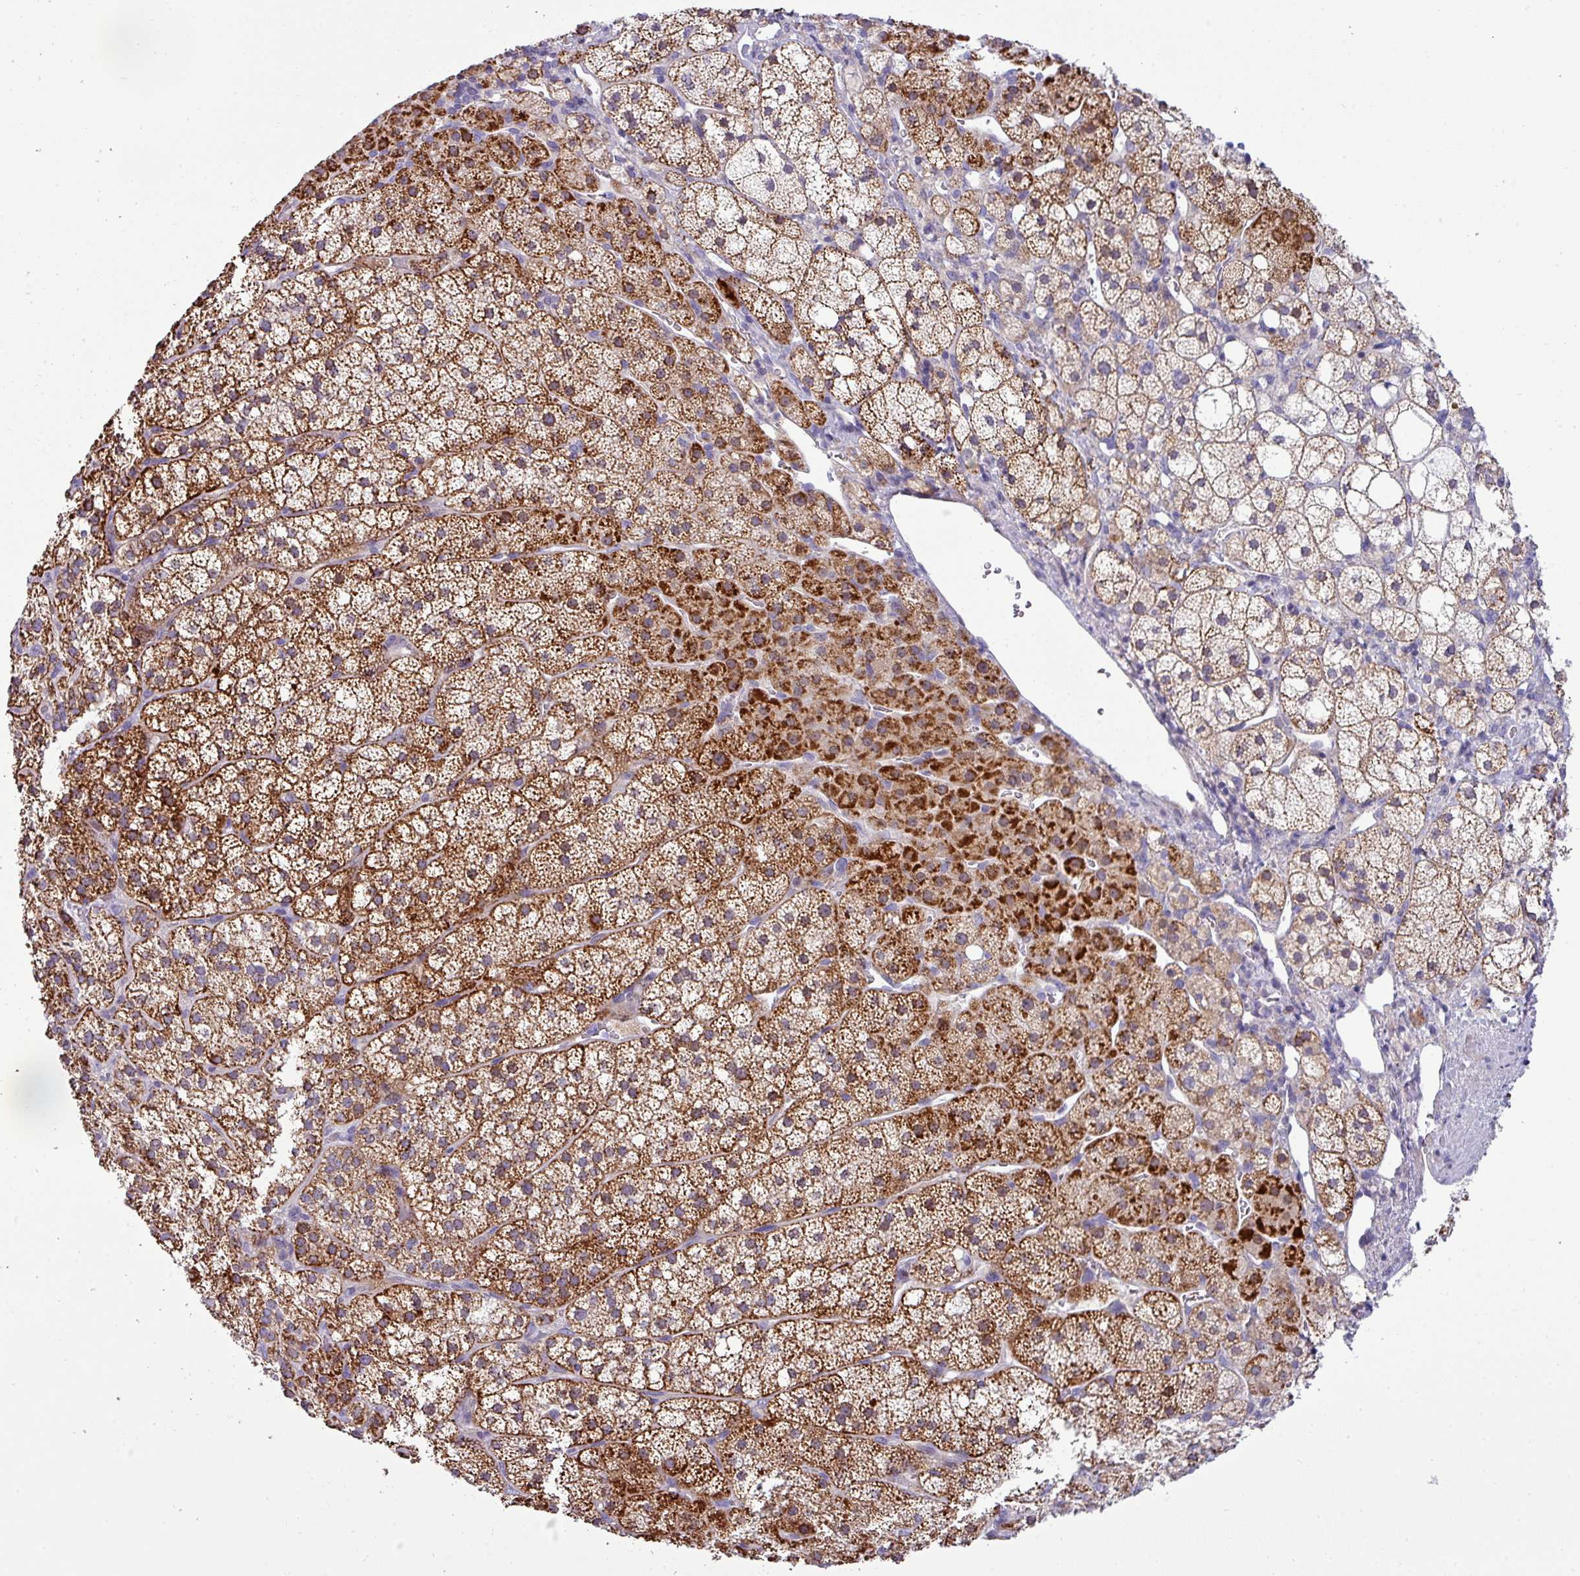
{"staining": {"intensity": "strong", "quantity": ">75%", "location": "cytoplasmic/membranous"}, "tissue": "adrenal gland", "cell_type": "Glandular cells", "image_type": "normal", "snomed": [{"axis": "morphology", "description": "Normal tissue, NOS"}, {"axis": "topography", "description": "Adrenal gland"}], "caption": "Human adrenal gland stained with a brown dye shows strong cytoplasmic/membranous positive staining in about >75% of glandular cells.", "gene": "ACAP3", "patient": {"sex": "male", "age": 53}}